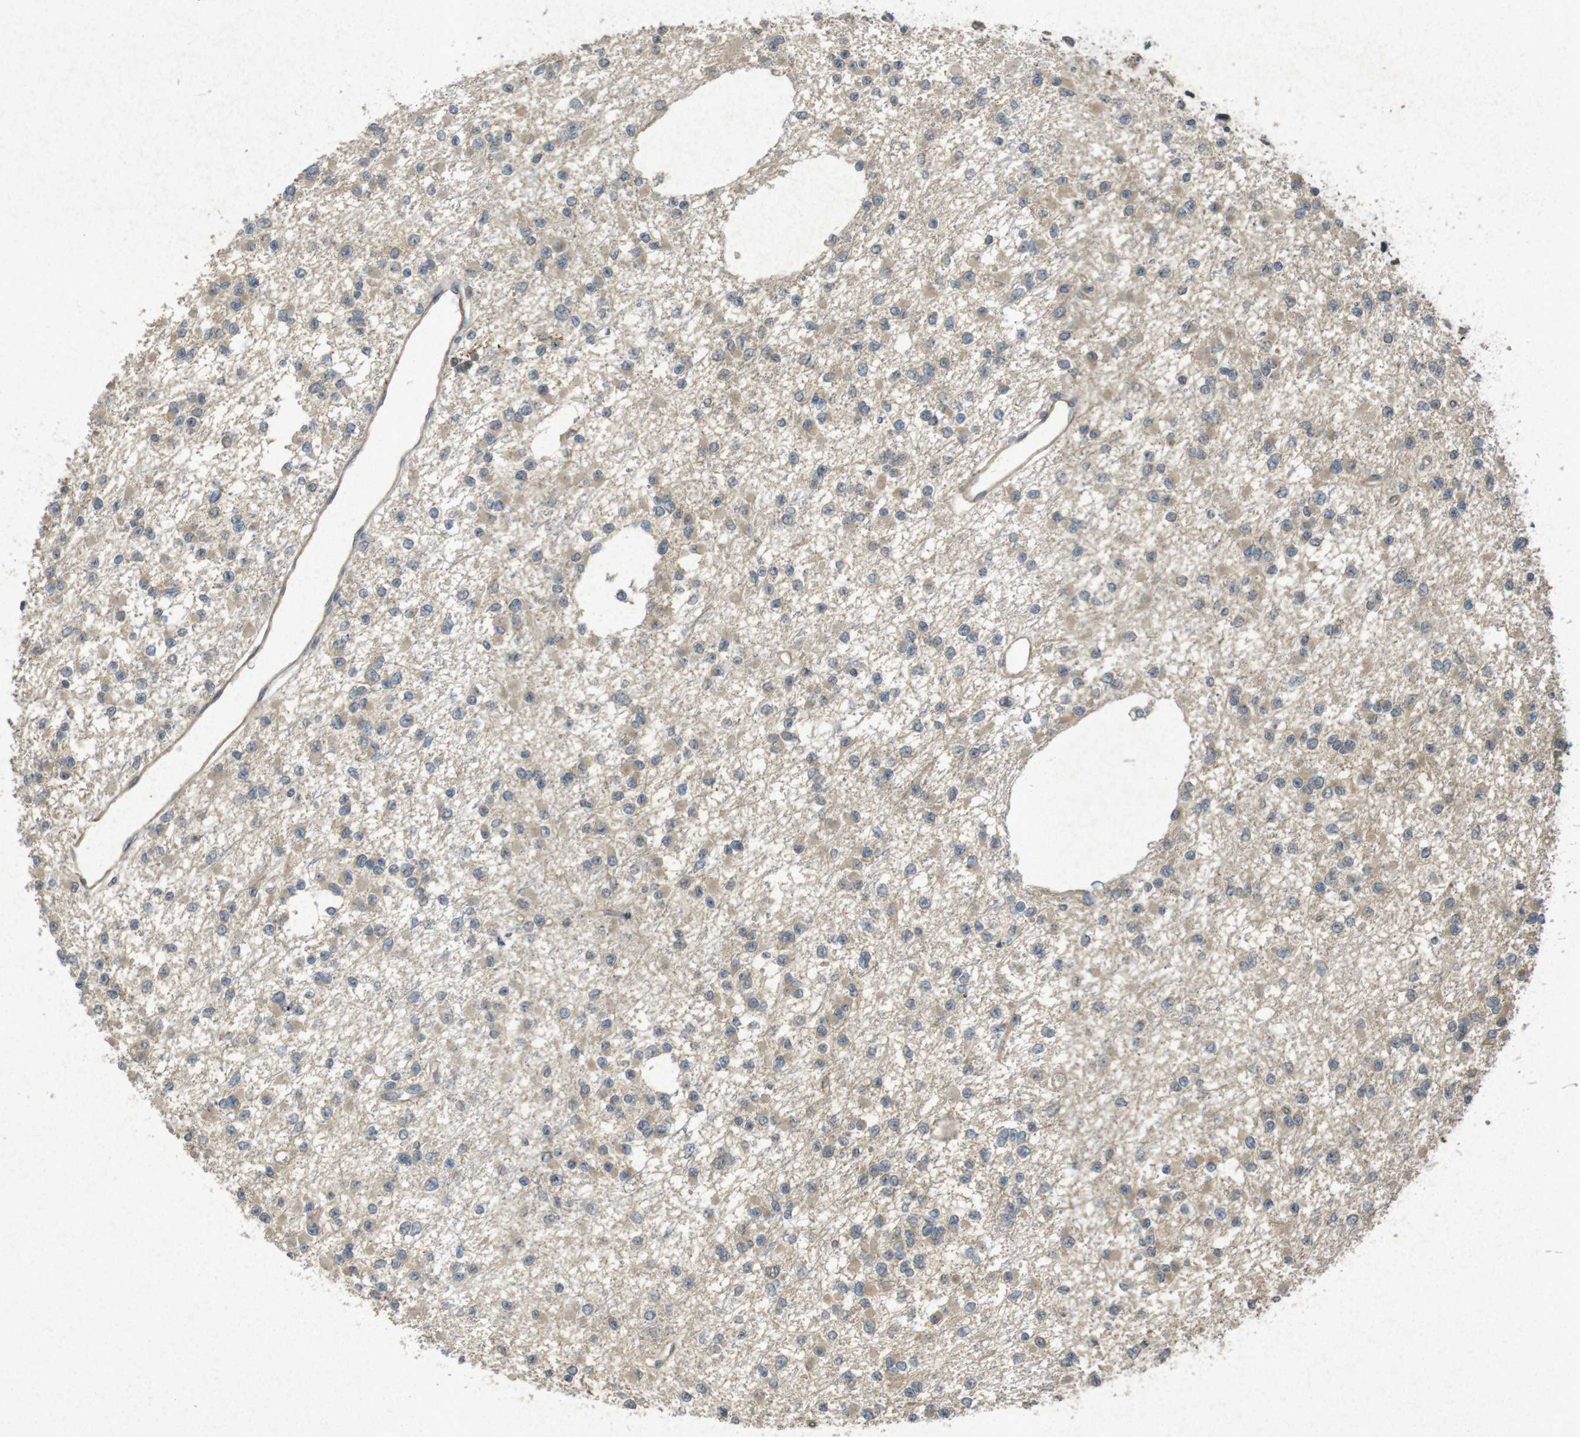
{"staining": {"intensity": "weak", "quantity": ">75%", "location": "cytoplasmic/membranous"}, "tissue": "glioma", "cell_type": "Tumor cells", "image_type": "cancer", "snomed": [{"axis": "morphology", "description": "Glioma, malignant, Low grade"}, {"axis": "topography", "description": "Brain"}], "caption": "A micrograph showing weak cytoplasmic/membranous expression in about >75% of tumor cells in malignant glioma (low-grade), as visualized by brown immunohistochemical staining.", "gene": "FLCN", "patient": {"sex": "female", "age": 22}}